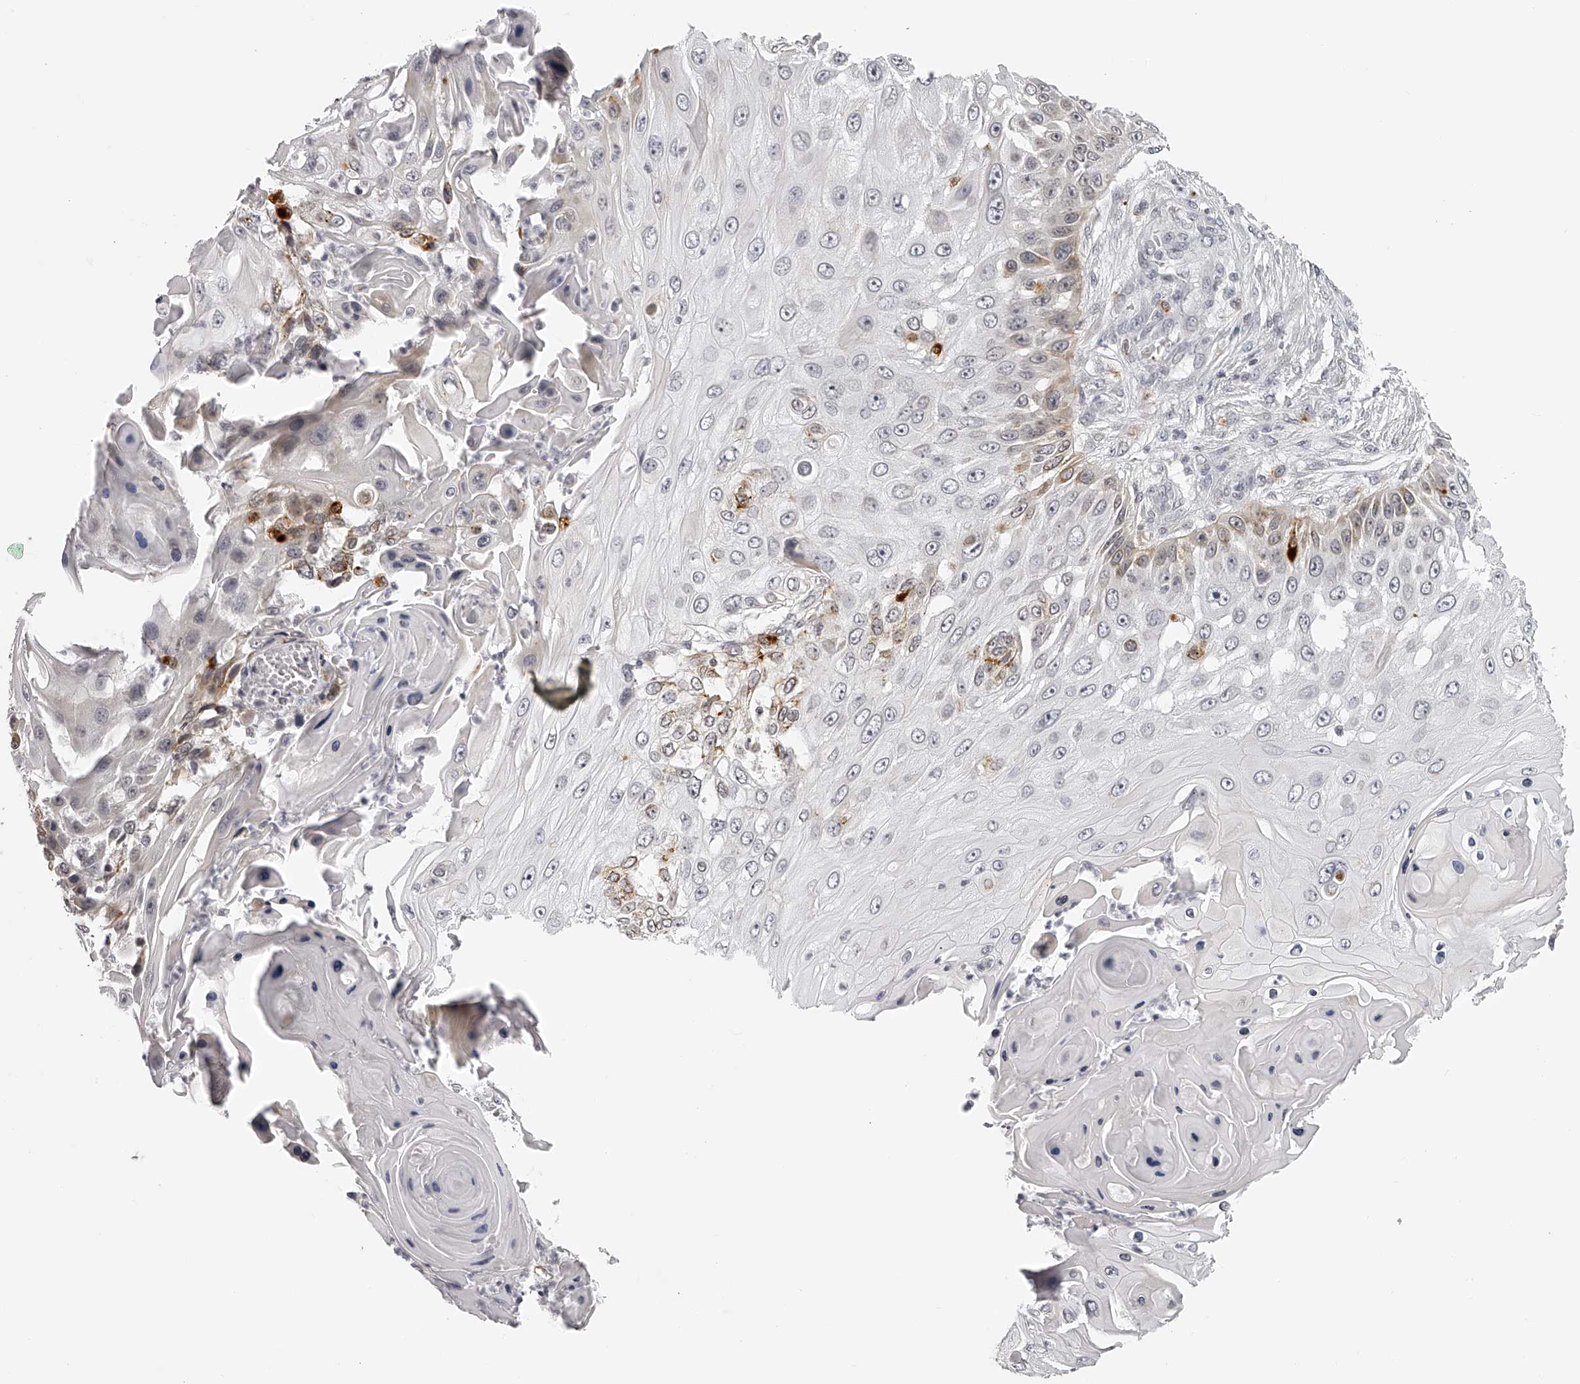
{"staining": {"intensity": "weak", "quantity": "<25%", "location": "cytoplasmic/membranous"}, "tissue": "skin cancer", "cell_type": "Tumor cells", "image_type": "cancer", "snomed": [{"axis": "morphology", "description": "Squamous cell carcinoma, NOS"}, {"axis": "topography", "description": "Skin"}], "caption": "Tumor cells are negative for brown protein staining in skin cancer.", "gene": "RNF220", "patient": {"sex": "female", "age": 44}}